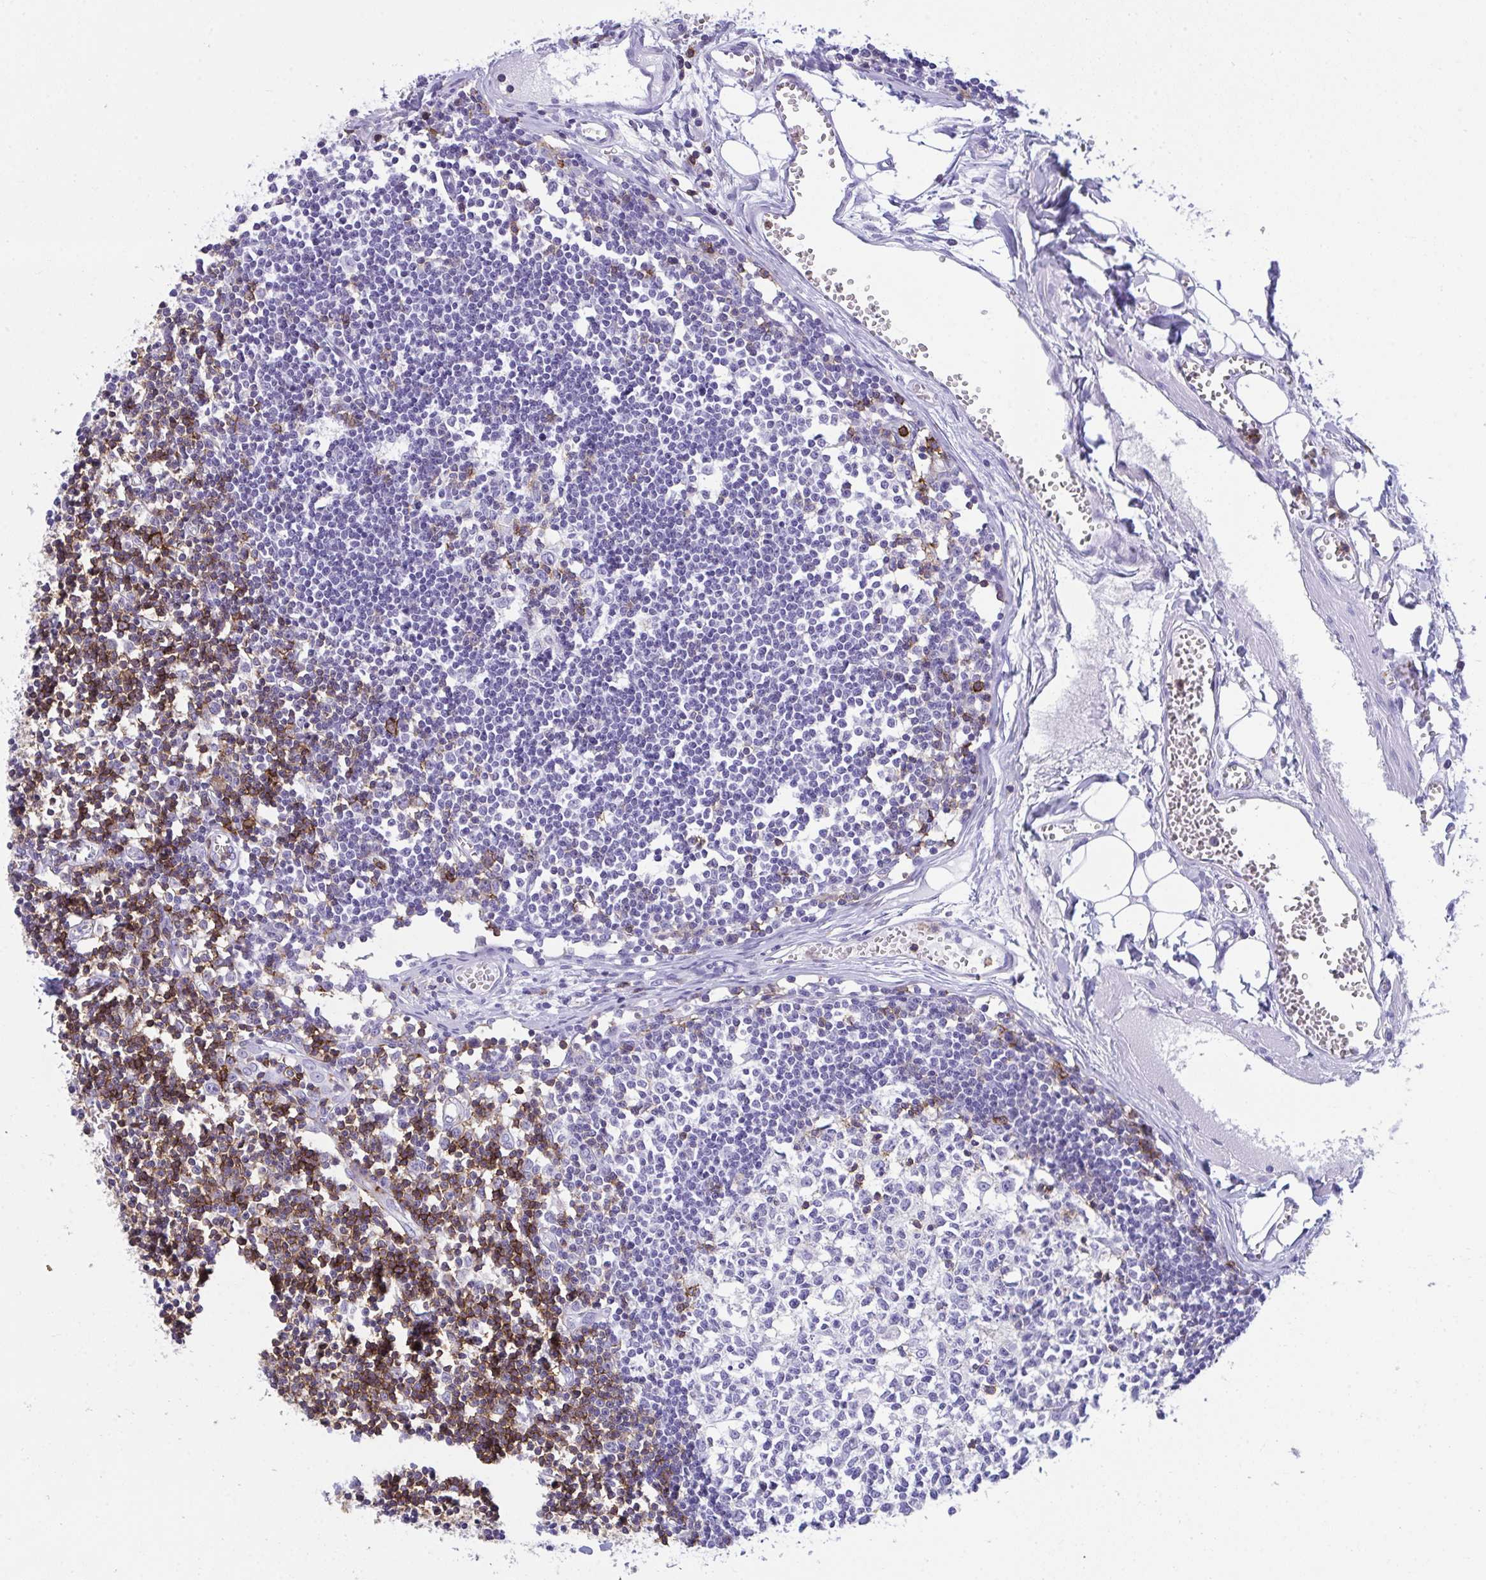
{"staining": {"intensity": "moderate", "quantity": "<25%", "location": "cytoplasmic/membranous"}, "tissue": "lymph node", "cell_type": "Germinal center cells", "image_type": "normal", "snomed": [{"axis": "morphology", "description": "Normal tissue, NOS"}, {"axis": "topography", "description": "Lymph node"}], "caption": "Immunohistochemical staining of unremarkable human lymph node exhibits <25% levels of moderate cytoplasmic/membranous protein staining in approximately <25% of germinal center cells. The staining is performed using DAB (3,3'-diaminobenzidine) brown chromogen to label protein expression. The nuclei are counter-stained blue using hematoxylin.", "gene": "SPN", "patient": {"sex": "female", "age": 11}}